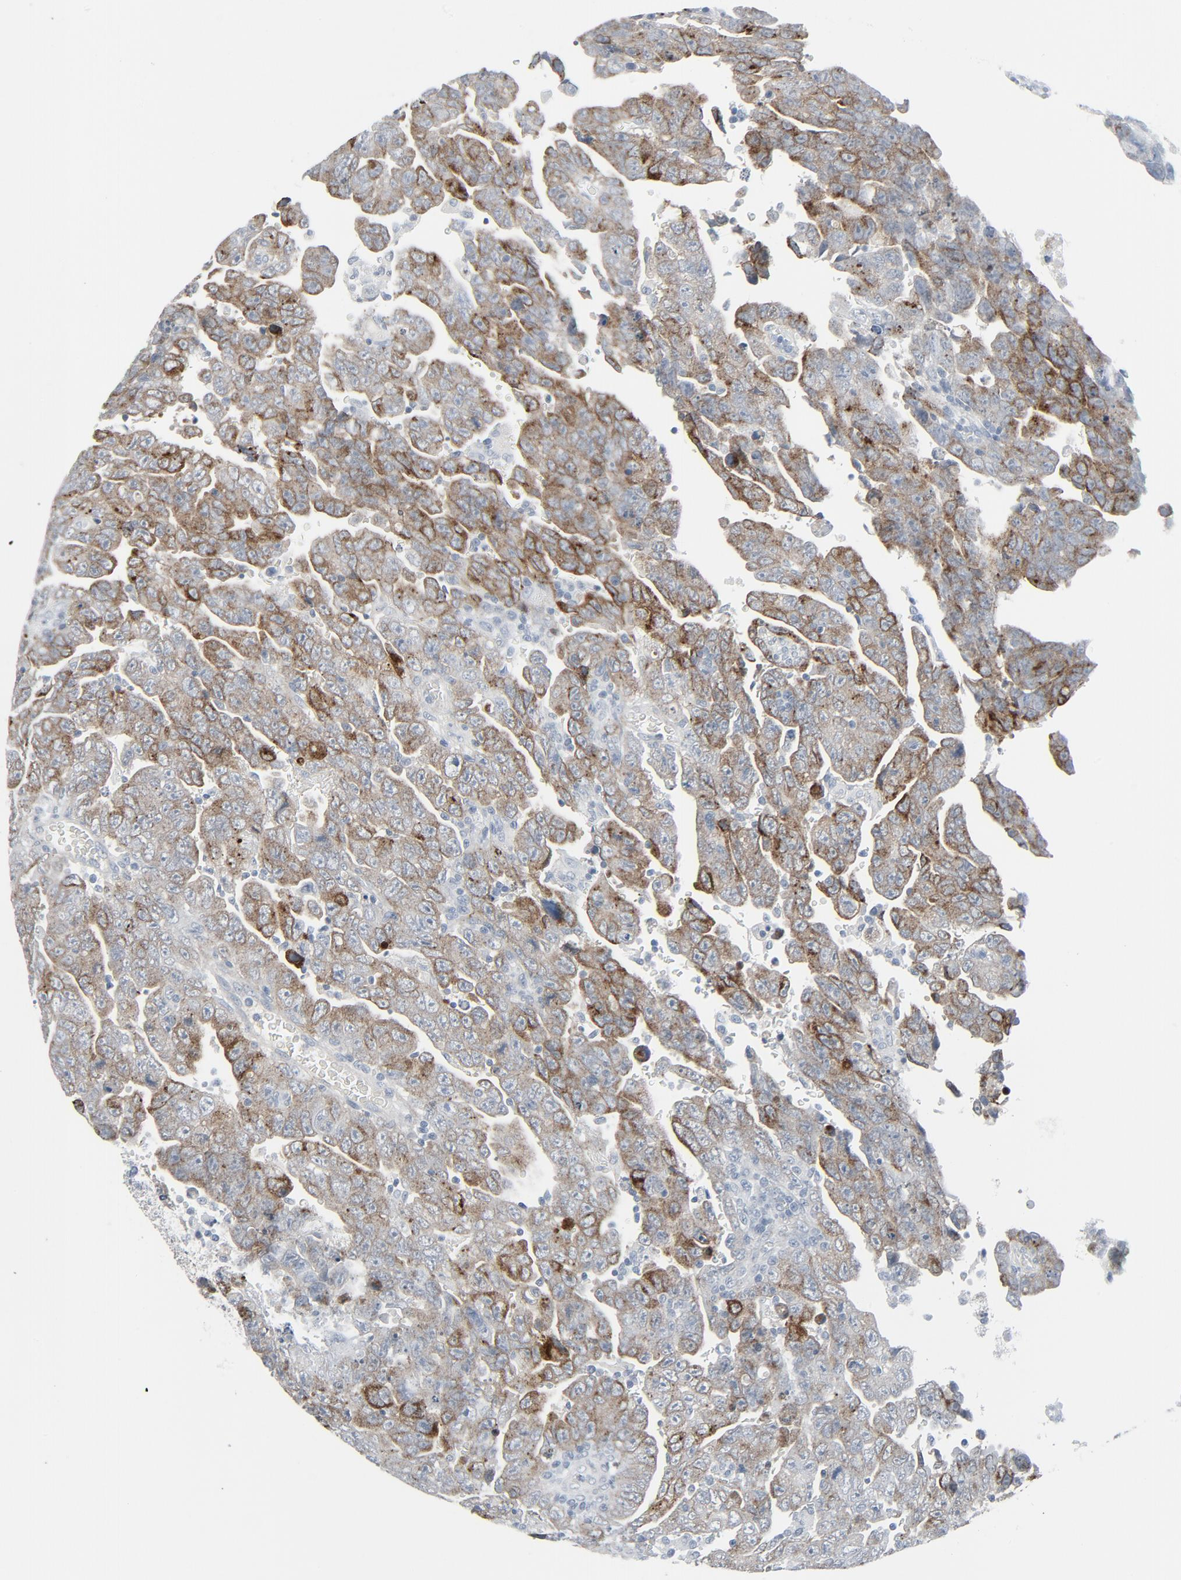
{"staining": {"intensity": "moderate", "quantity": ">75%", "location": "cytoplasmic/membranous"}, "tissue": "testis cancer", "cell_type": "Tumor cells", "image_type": "cancer", "snomed": [{"axis": "morphology", "description": "Carcinoma, Embryonal, NOS"}, {"axis": "topography", "description": "Testis"}], "caption": "Human testis cancer stained for a protein (brown) exhibits moderate cytoplasmic/membranous positive positivity in about >75% of tumor cells.", "gene": "FGFR3", "patient": {"sex": "male", "age": 28}}